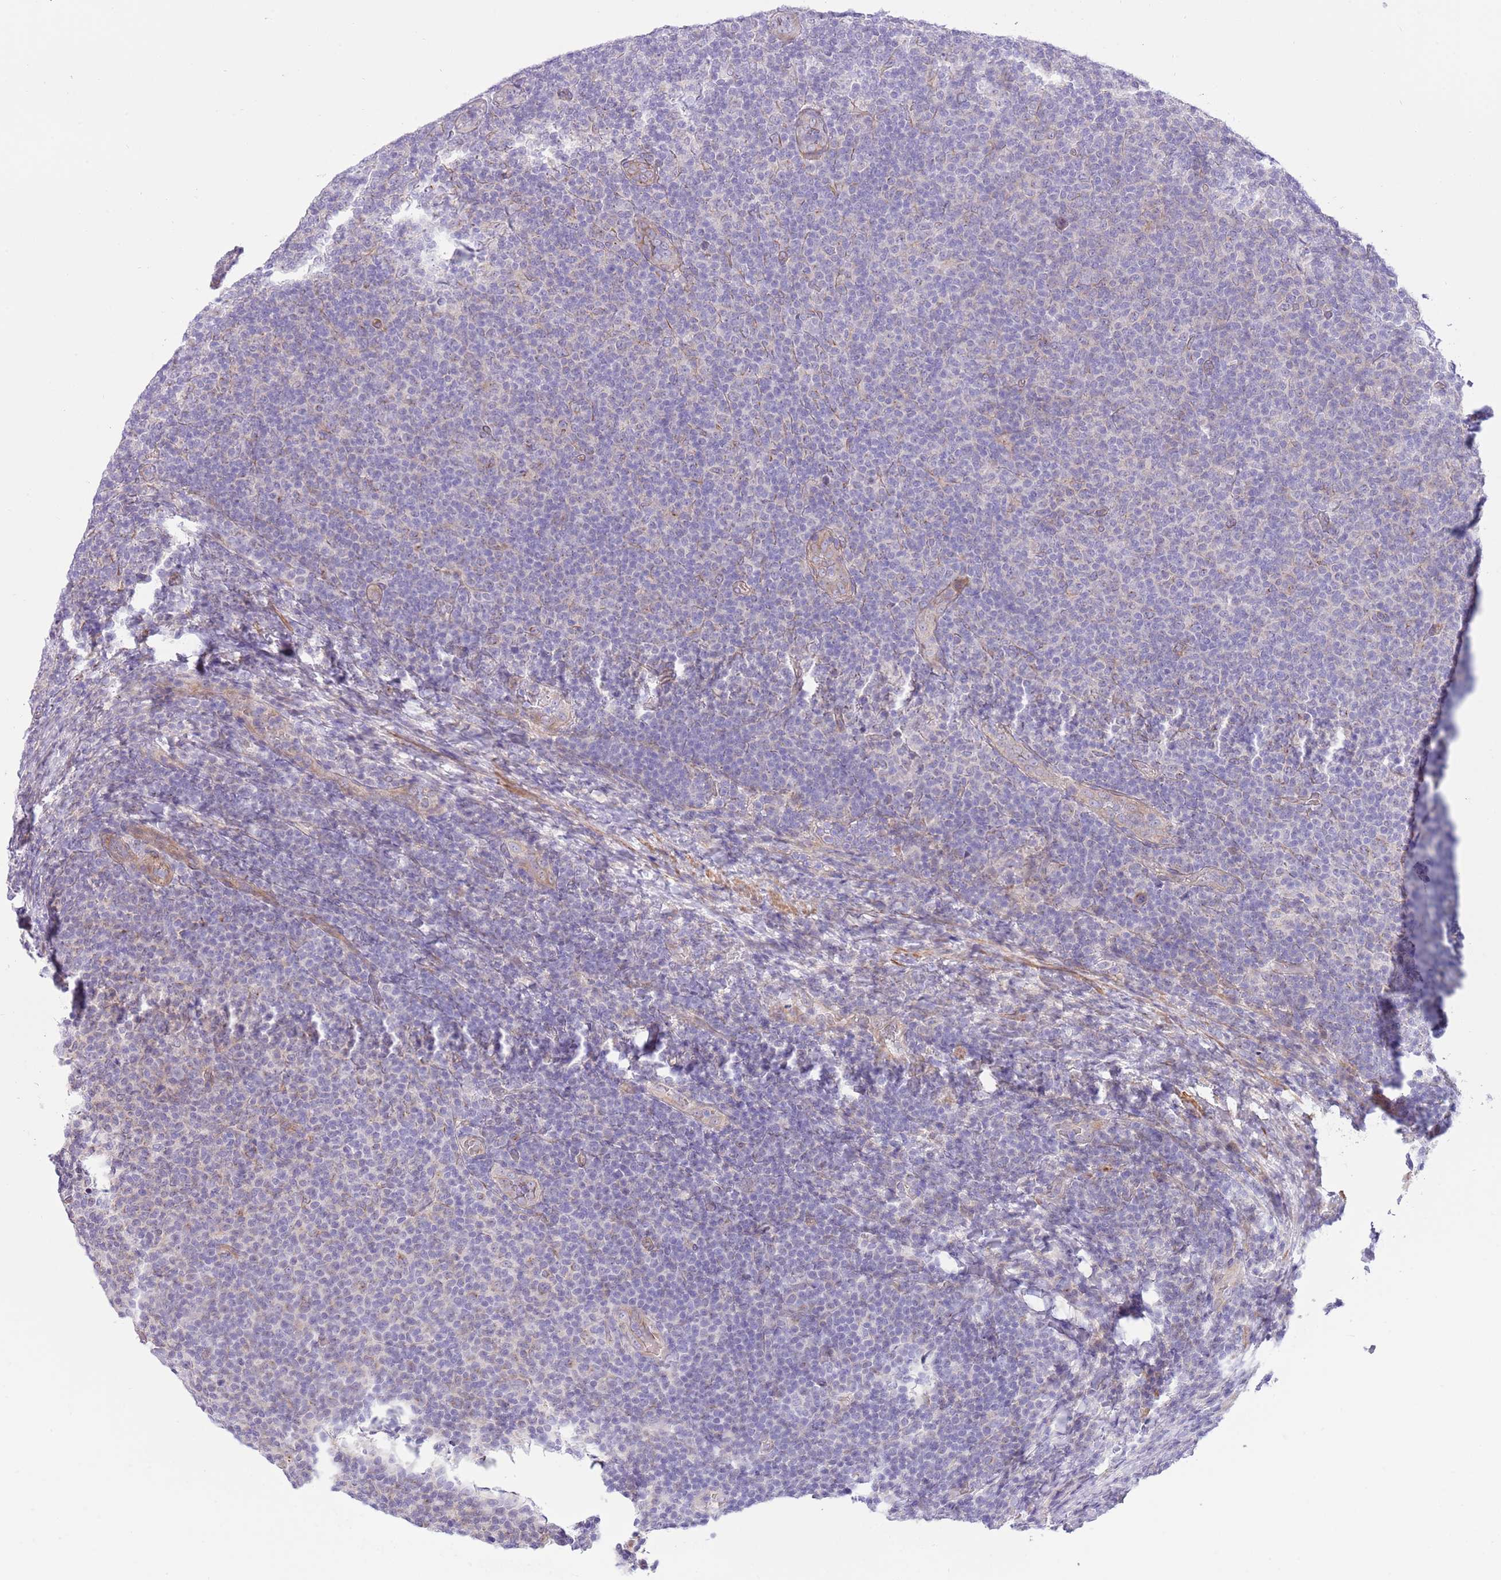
{"staining": {"intensity": "negative", "quantity": "none", "location": "none"}, "tissue": "lymphoma", "cell_type": "Tumor cells", "image_type": "cancer", "snomed": [{"axis": "morphology", "description": "Malignant lymphoma, non-Hodgkin's type, Low grade"}, {"axis": "topography", "description": "Lymph node"}], "caption": "Lymphoma stained for a protein using immunohistochemistry displays no staining tumor cells.", "gene": "ZC4H2", "patient": {"sex": "male", "age": 66}}